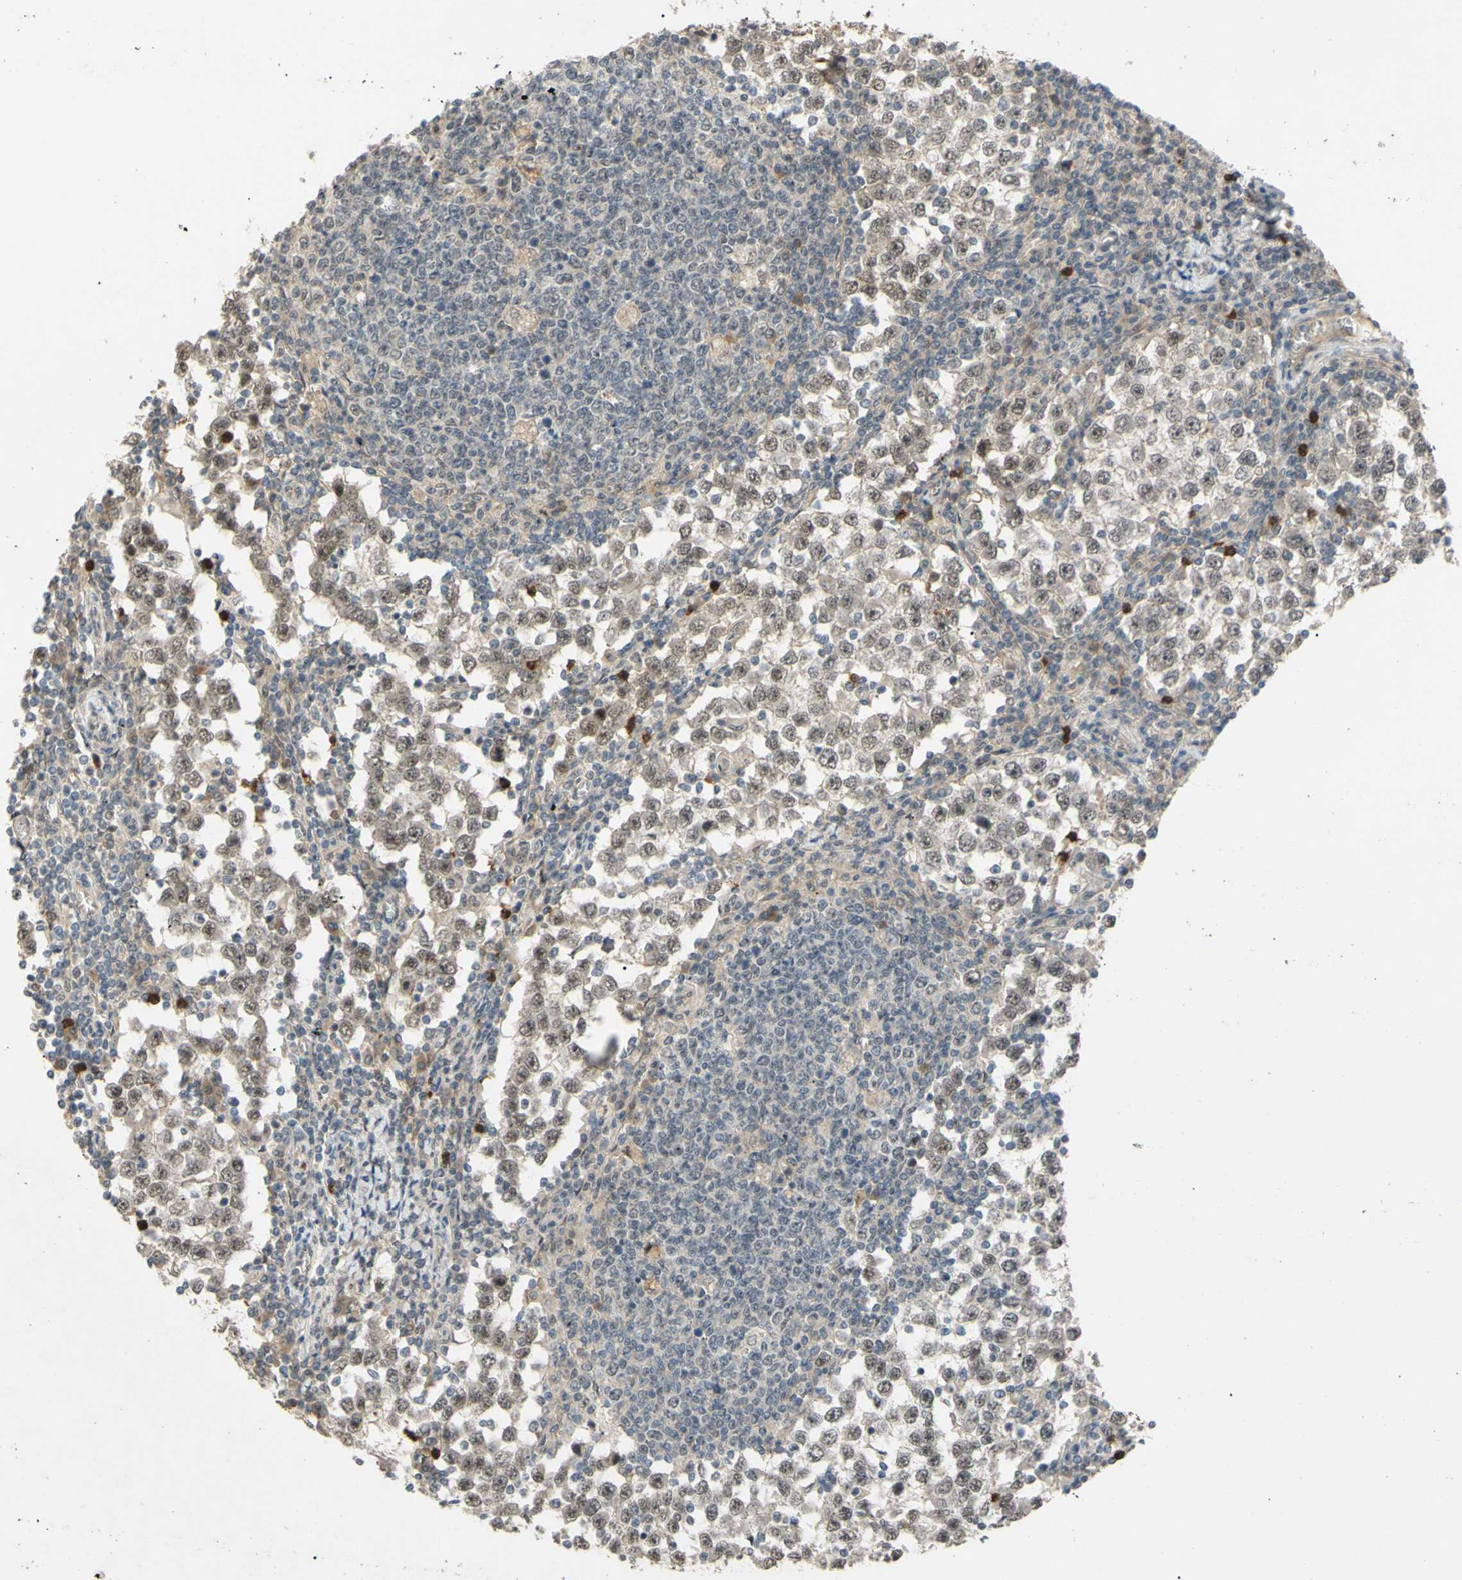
{"staining": {"intensity": "weak", "quantity": ">75%", "location": "cytoplasmic/membranous"}, "tissue": "testis cancer", "cell_type": "Tumor cells", "image_type": "cancer", "snomed": [{"axis": "morphology", "description": "Seminoma, NOS"}, {"axis": "topography", "description": "Testis"}], "caption": "Testis seminoma was stained to show a protein in brown. There is low levels of weak cytoplasmic/membranous staining in about >75% of tumor cells.", "gene": "ALK", "patient": {"sex": "male", "age": 65}}